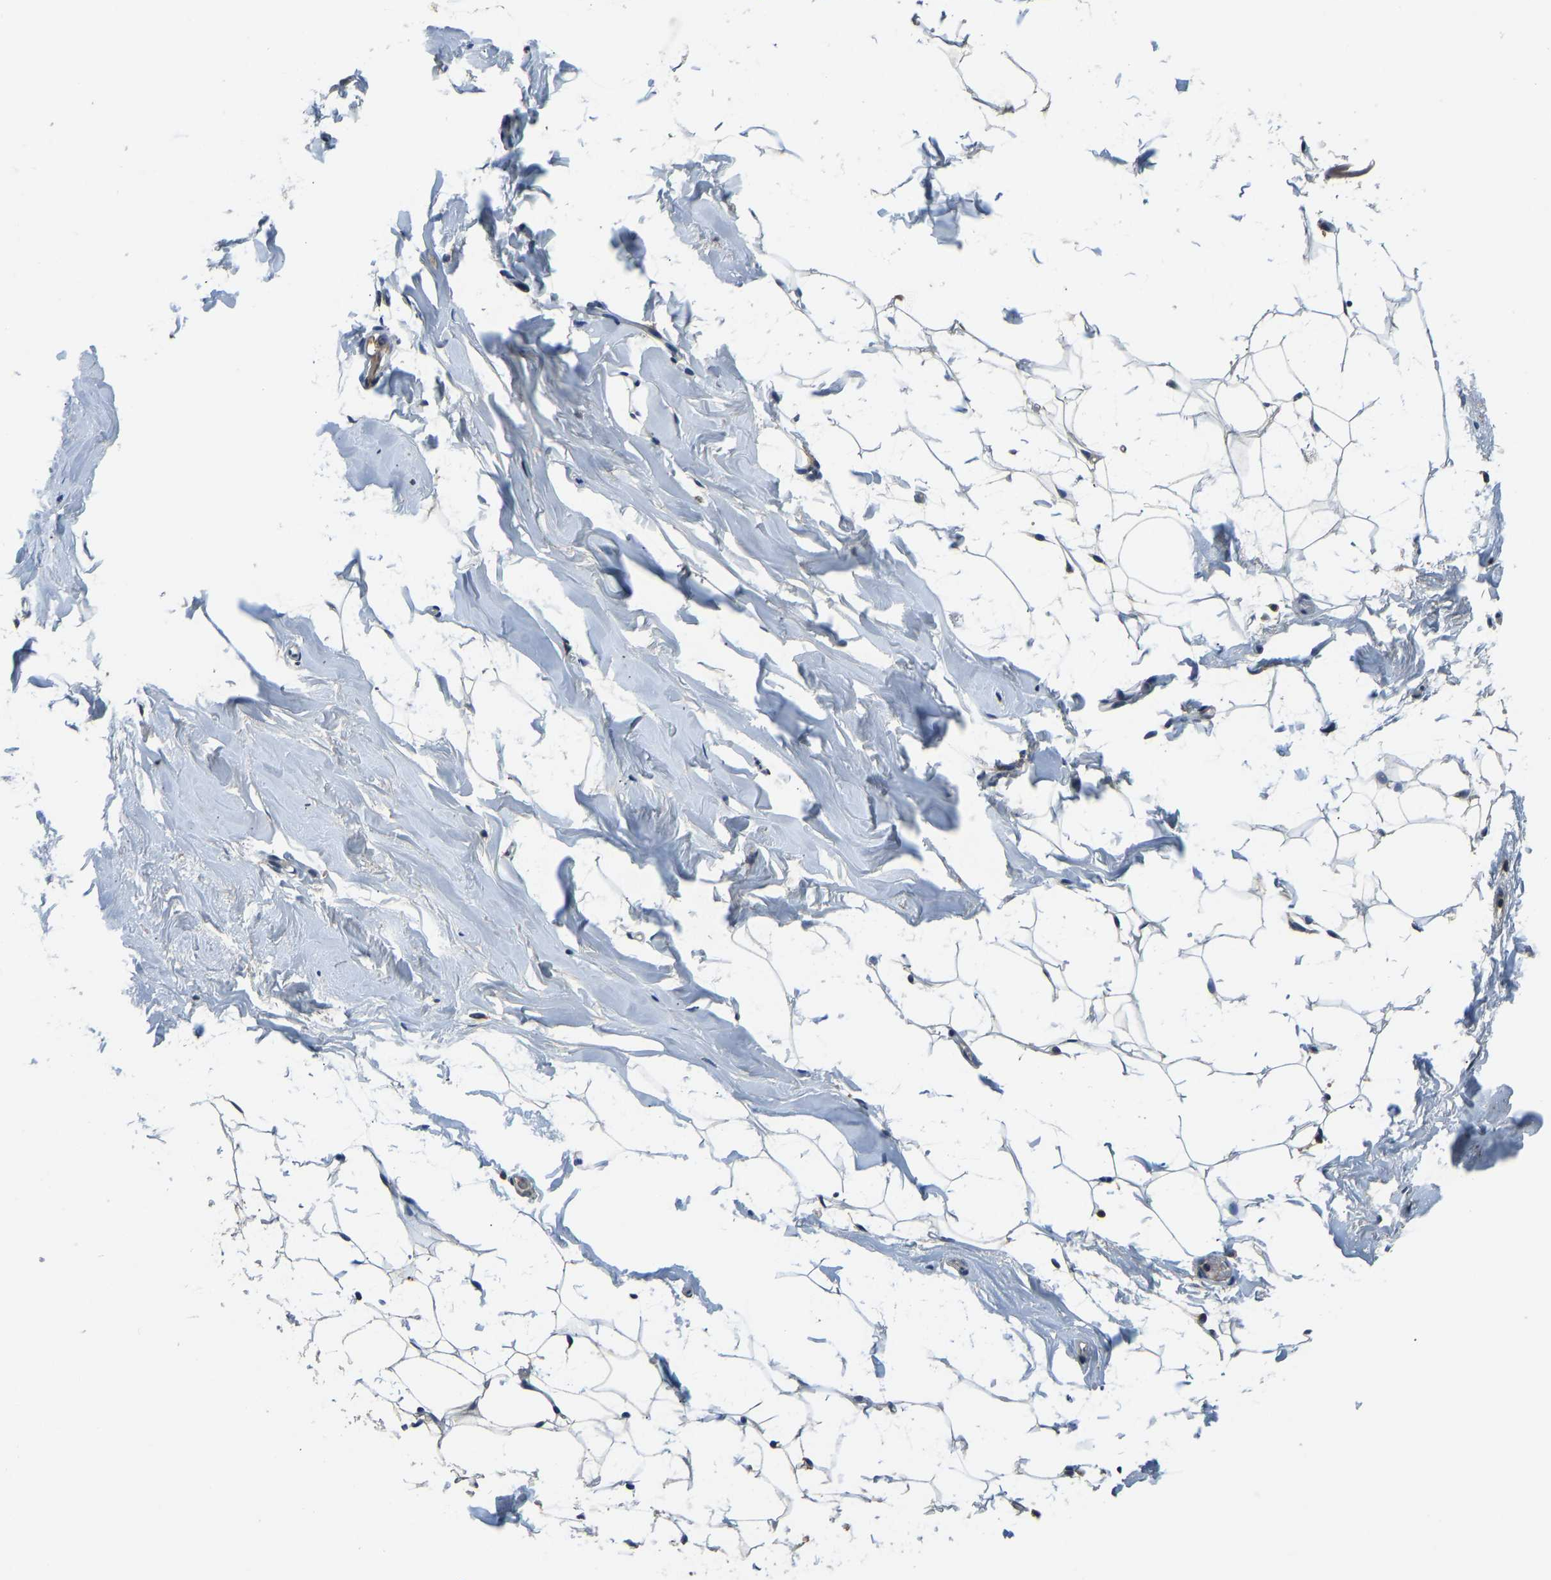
{"staining": {"intensity": "negative", "quantity": "none", "location": "none"}, "tissue": "adipose tissue", "cell_type": "Adipocytes", "image_type": "normal", "snomed": [{"axis": "morphology", "description": "Normal tissue, NOS"}, {"axis": "topography", "description": "Breast"}, {"axis": "topography", "description": "Soft tissue"}], "caption": "Immunohistochemical staining of unremarkable adipose tissue shows no significant staining in adipocytes. (Brightfield microscopy of DAB immunohistochemistry at high magnification).", "gene": "TOX4", "patient": {"sex": "female", "age": 75}}